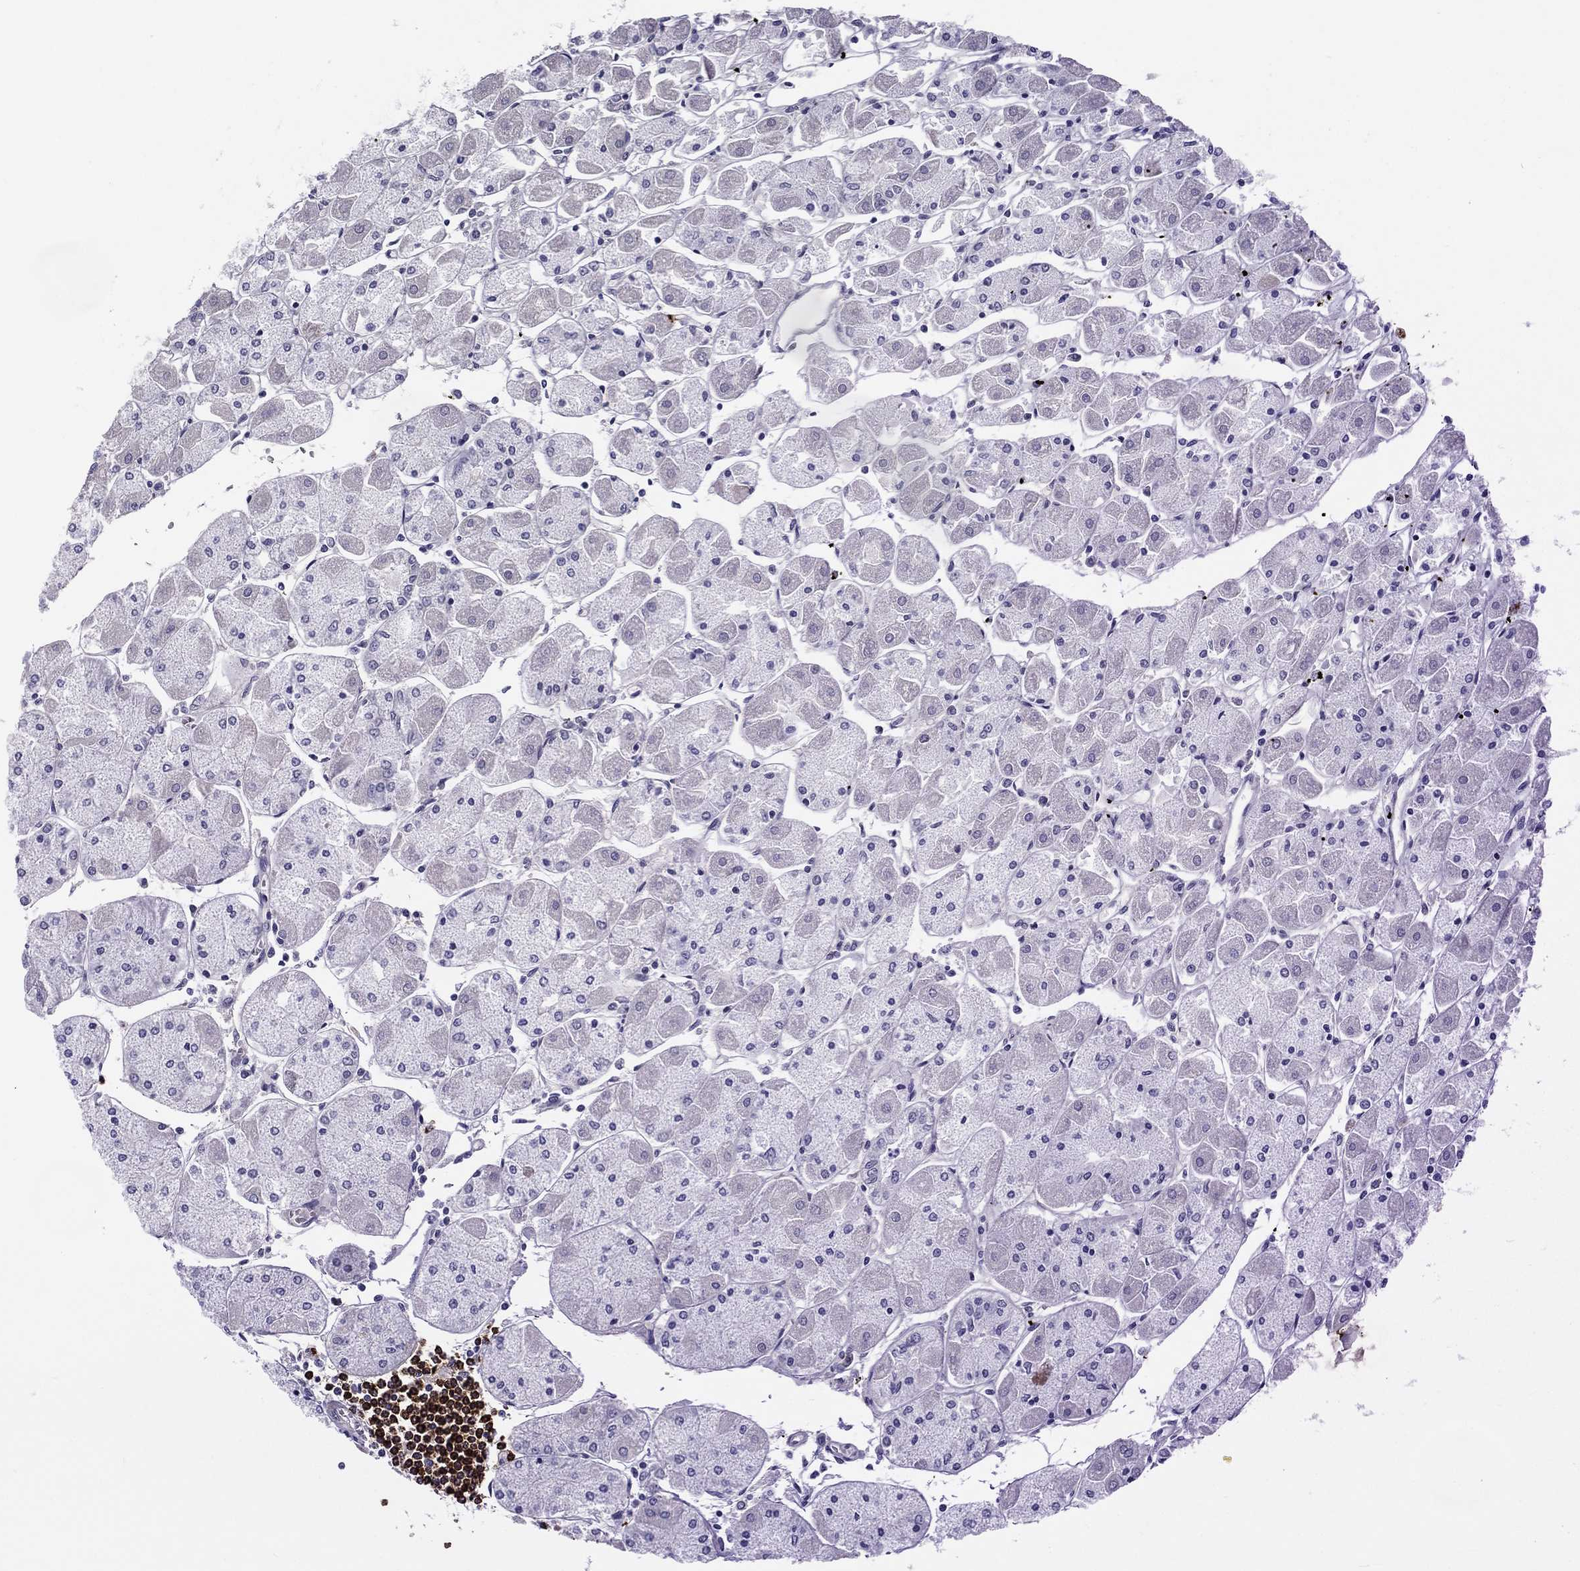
{"staining": {"intensity": "negative", "quantity": "none", "location": "none"}, "tissue": "stomach", "cell_type": "Glandular cells", "image_type": "normal", "snomed": [{"axis": "morphology", "description": "Normal tissue, NOS"}, {"axis": "topography", "description": "Stomach"}], "caption": "The IHC micrograph has no significant staining in glandular cells of stomach. (DAB (3,3'-diaminobenzidine) IHC with hematoxylin counter stain).", "gene": "HLA", "patient": {"sex": "male", "age": 70}}